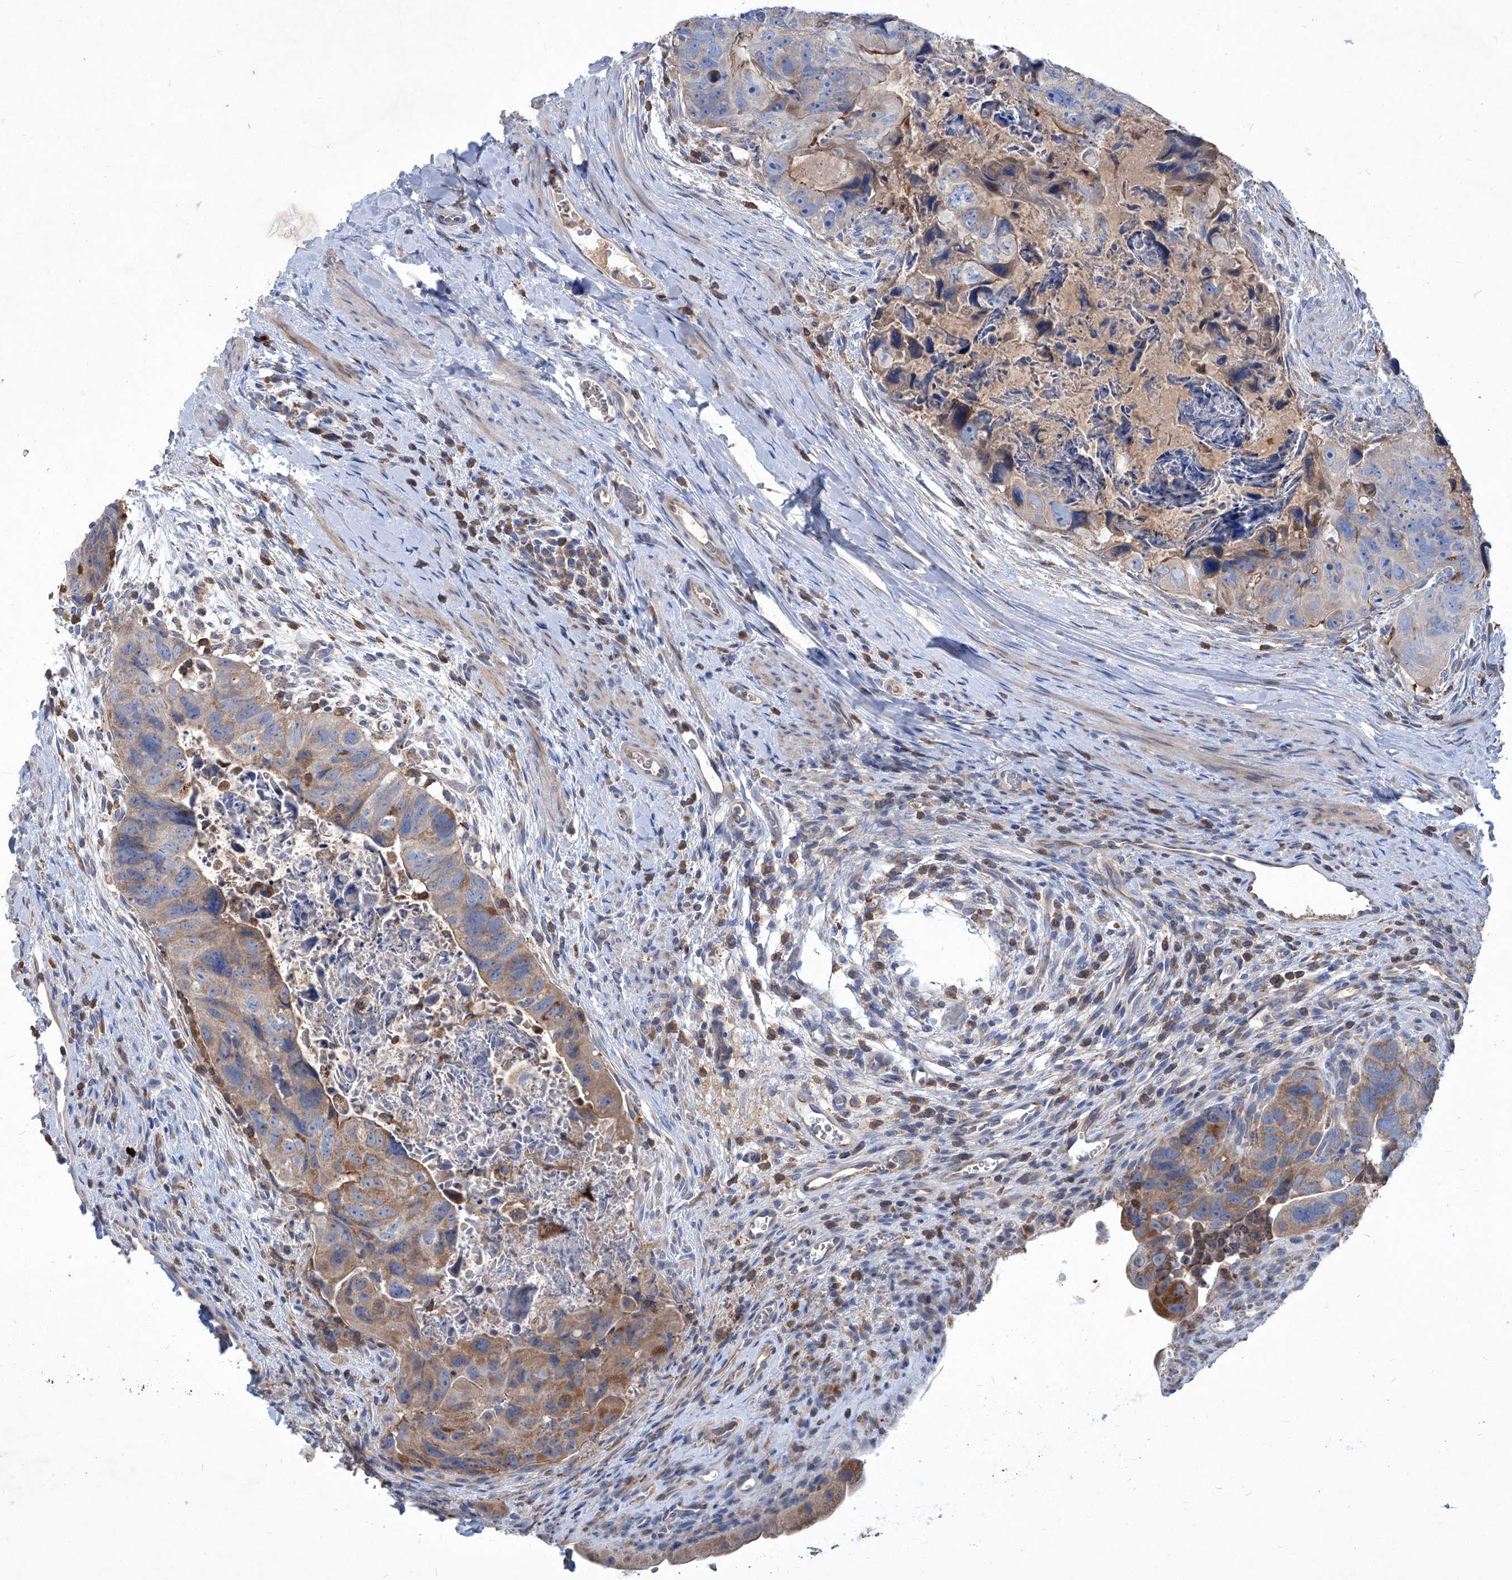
{"staining": {"intensity": "moderate", "quantity": "<25%", "location": "cytoplasmic/membranous"}, "tissue": "colorectal cancer", "cell_type": "Tumor cells", "image_type": "cancer", "snomed": [{"axis": "morphology", "description": "Adenocarcinoma, NOS"}, {"axis": "topography", "description": "Rectum"}], "caption": "Colorectal cancer stained for a protein displays moderate cytoplasmic/membranous positivity in tumor cells.", "gene": "EPHA8", "patient": {"sex": "male", "age": 59}}